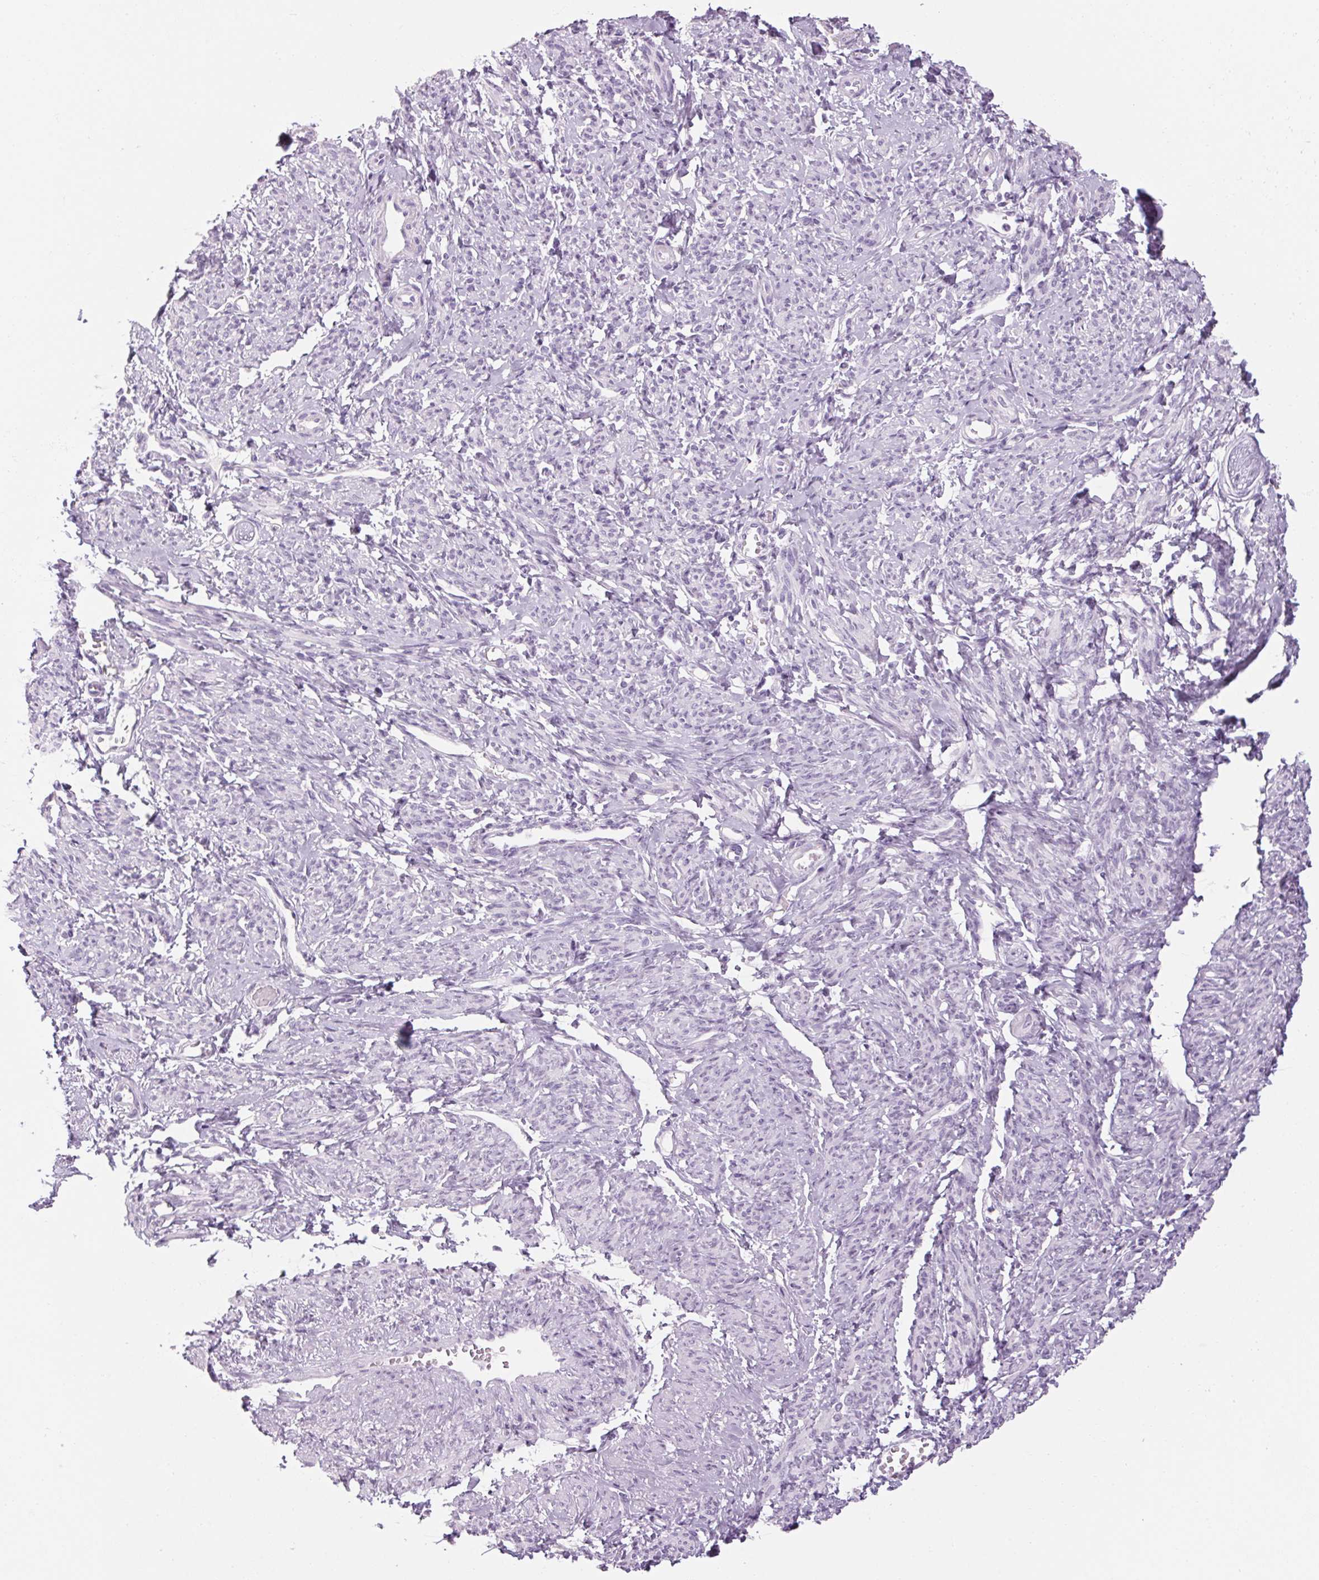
{"staining": {"intensity": "negative", "quantity": "none", "location": "none"}, "tissue": "smooth muscle", "cell_type": "Smooth muscle cells", "image_type": "normal", "snomed": [{"axis": "morphology", "description": "Normal tissue, NOS"}, {"axis": "topography", "description": "Smooth muscle"}], "caption": "Protein analysis of unremarkable smooth muscle shows no significant expression in smooth muscle cells.", "gene": "RPTN", "patient": {"sex": "female", "age": 65}}